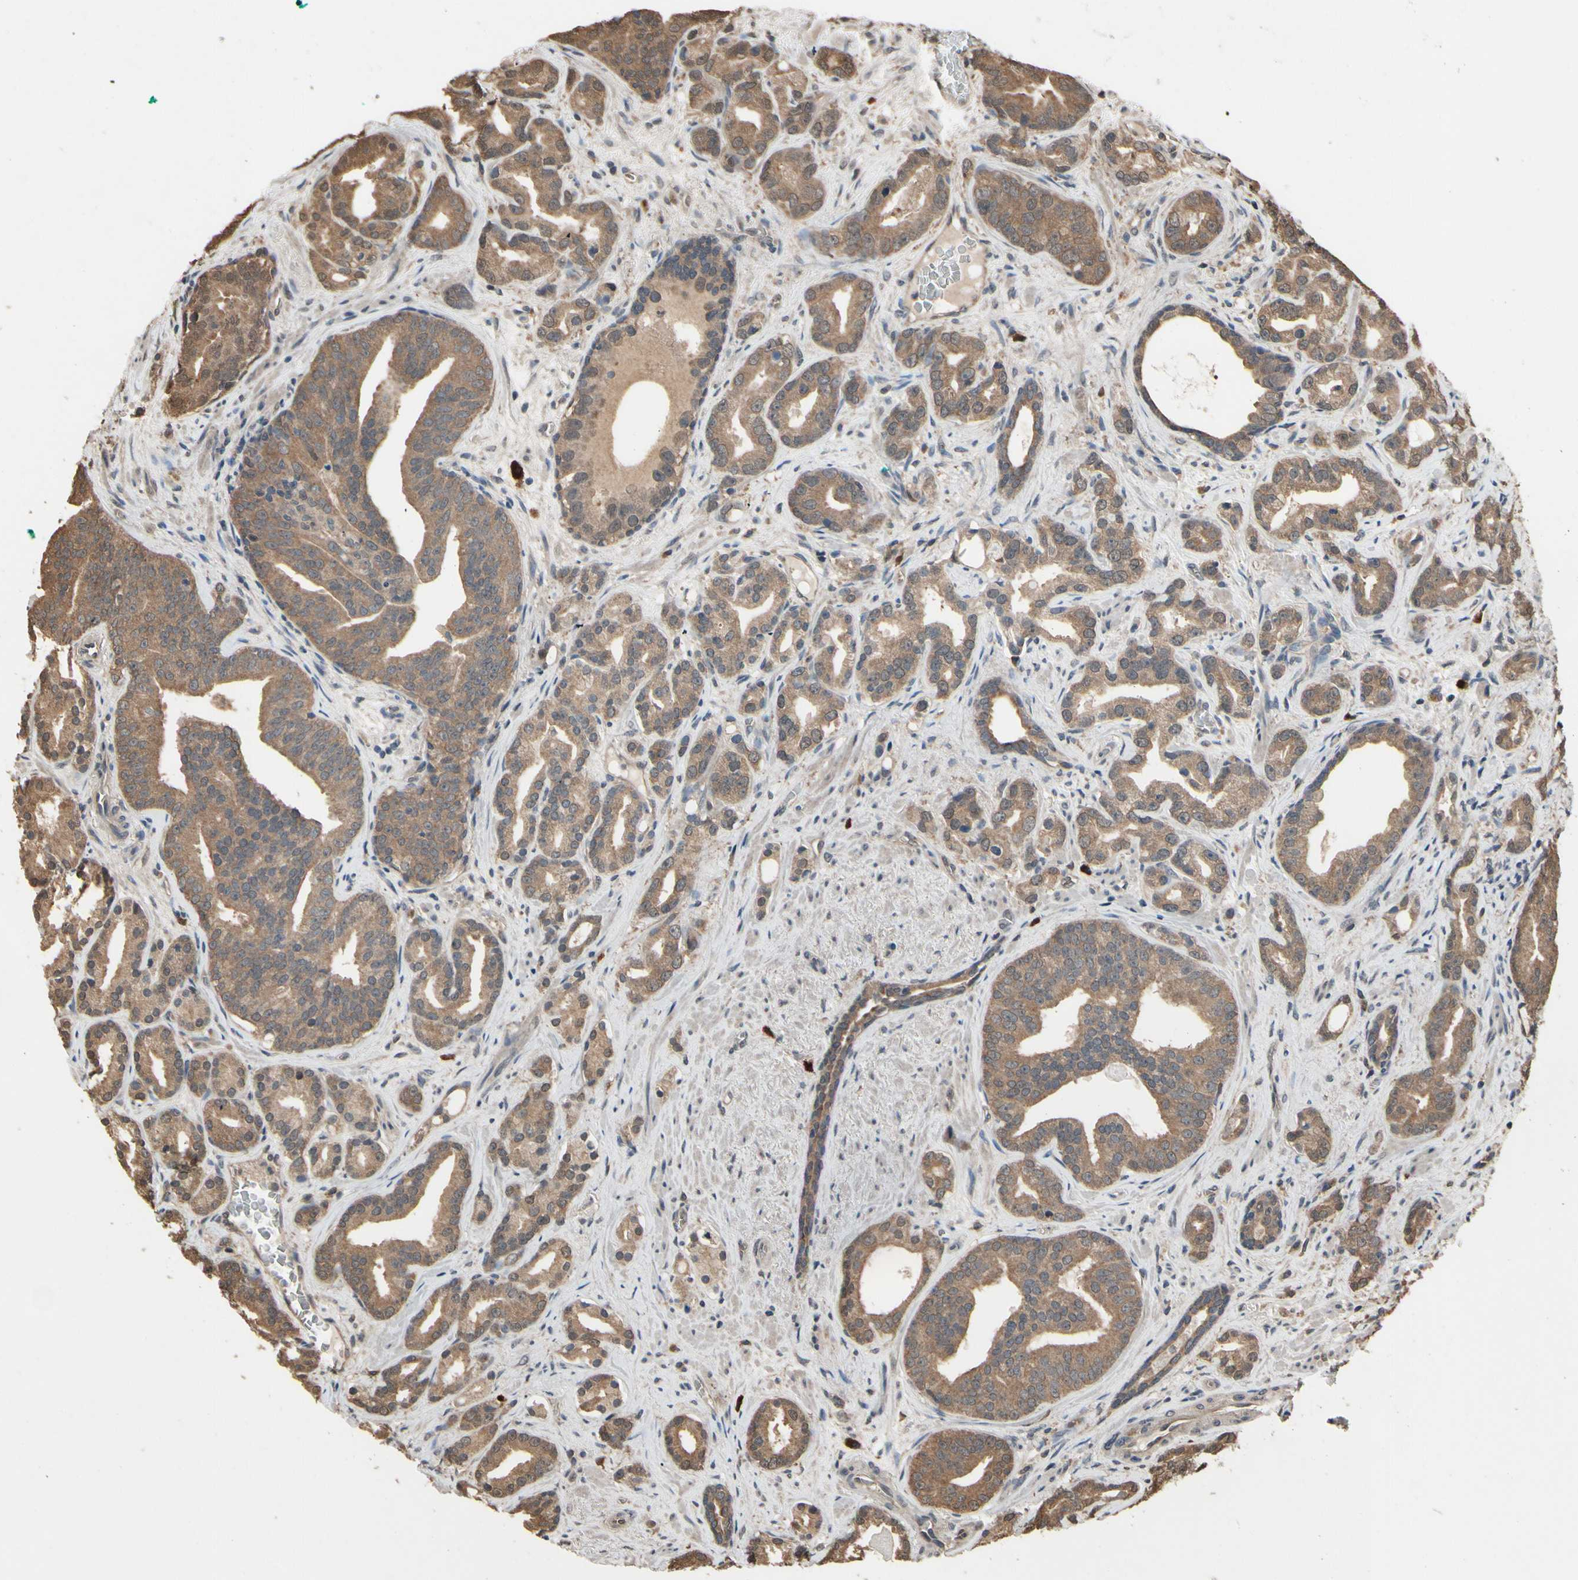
{"staining": {"intensity": "moderate", "quantity": ">75%", "location": "cytoplasmic/membranous"}, "tissue": "prostate cancer", "cell_type": "Tumor cells", "image_type": "cancer", "snomed": [{"axis": "morphology", "description": "Adenocarcinoma, Low grade"}, {"axis": "topography", "description": "Prostate"}], "caption": "This is a photomicrograph of immunohistochemistry staining of low-grade adenocarcinoma (prostate), which shows moderate staining in the cytoplasmic/membranous of tumor cells.", "gene": "PNPLA7", "patient": {"sex": "male", "age": 63}}